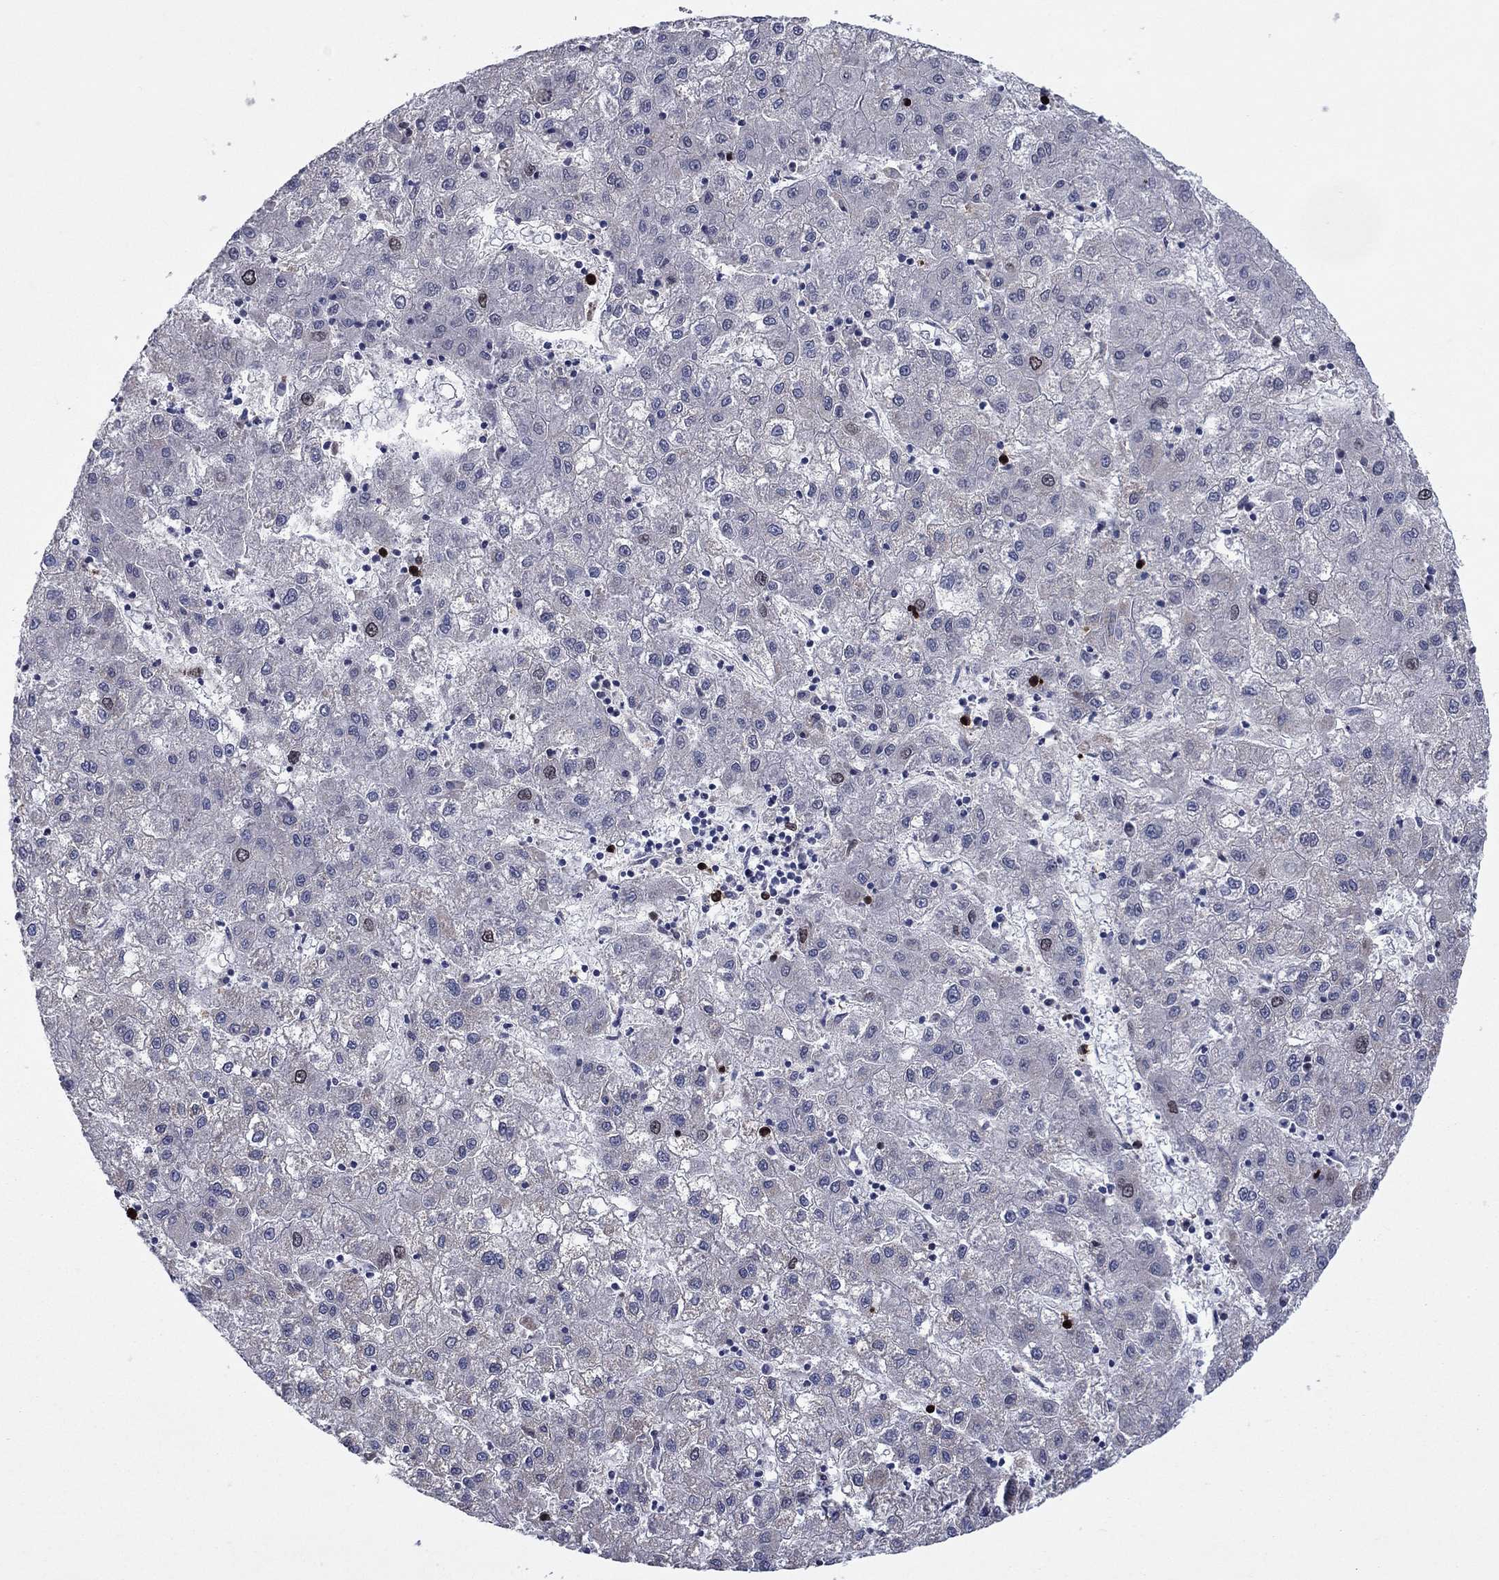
{"staining": {"intensity": "strong", "quantity": "<25%", "location": "nuclear"}, "tissue": "liver cancer", "cell_type": "Tumor cells", "image_type": "cancer", "snomed": [{"axis": "morphology", "description": "Carcinoma, Hepatocellular, NOS"}, {"axis": "topography", "description": "Liver"}], "caption": "Tumor cells reveal strong nuclear staining in about <25% of cells in hepatocellular carcinoma (liver).", "gene": "CDCA5", "patient": {"sex": "male", "age": 72}}